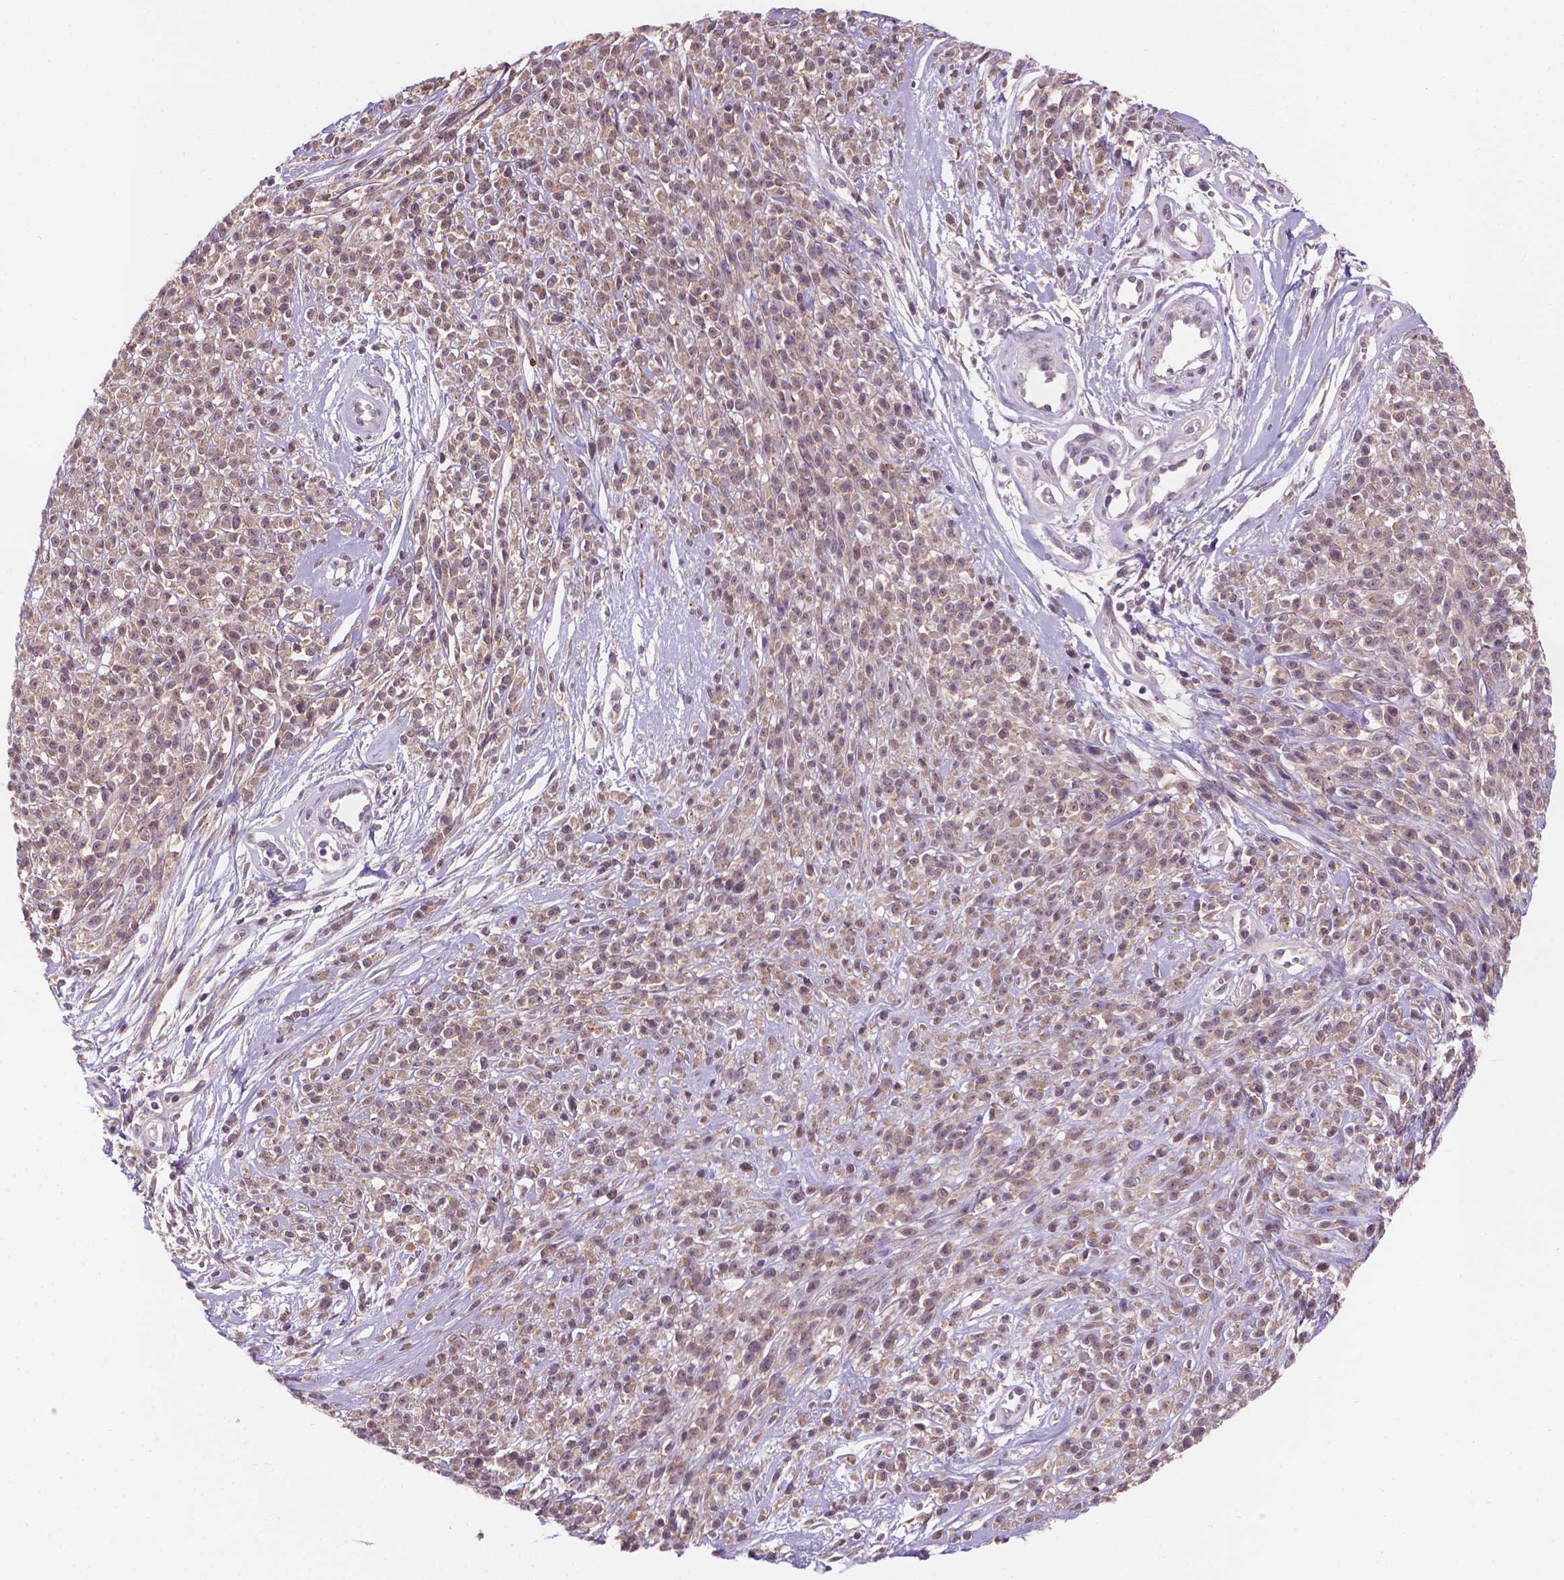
{"staining": {"intensity": "weak", "quantity": ">75%", "location": "cytoplasmic/membranous"}, "tissue": "melanoma", "cell_type": "Tumor cells", "image_type": "cancer", "snomed": [{"axis": "morphology", "description": "Malignant melanoma, NOS"}, {"axis": "topography", "description": "Skin"}, {"axis": "topography", "description": "Skin of trunk"}], "caption": "Protein expression analysis of human melanoma reveals weak cytoplasmic/membranous expression in approximately >75% of tumor cells.", "gene": "GXYLT2", "patient": {"sex": "male", "age": 74}}